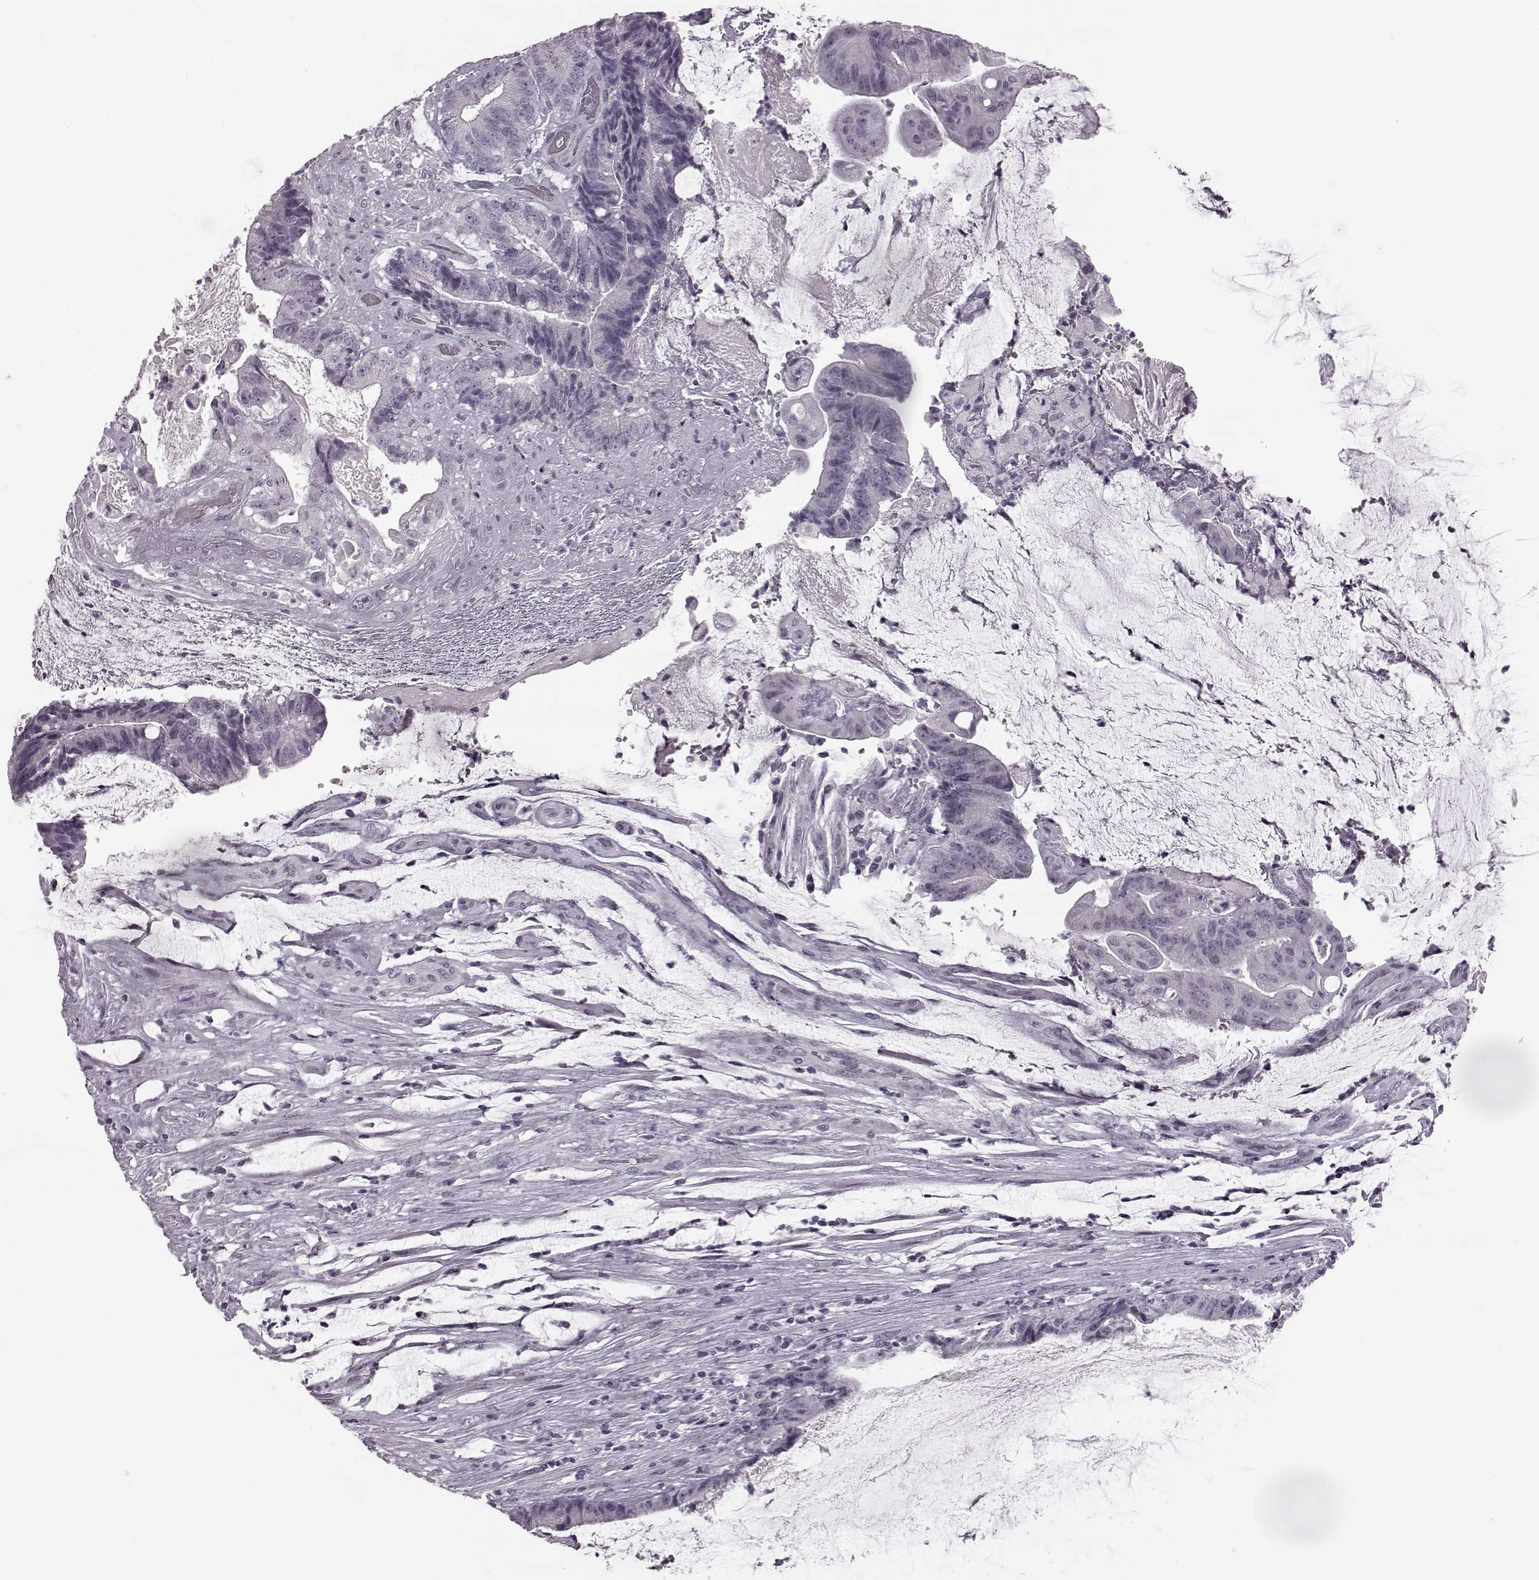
{"staining": {"intensity": "negative", "quantity": "none", "location": "none"}, "tissue": "colorectal cancer", "cell_type": "Tumor cells", "image_type": "cancer", "snomed": [{"axis": "morphology", "description": "Adenocarcinoma, NOS"}, {"axis": "topography", "description": "Colon"}], "caption": "A photomicrograph of human colorectal cancer is negative for staining in tumor cells. (DAB immunohistochemistry with hematoxylin counter stain).", "gene": "SEMG2", "patient": {"sex": "female", "age": 43}}